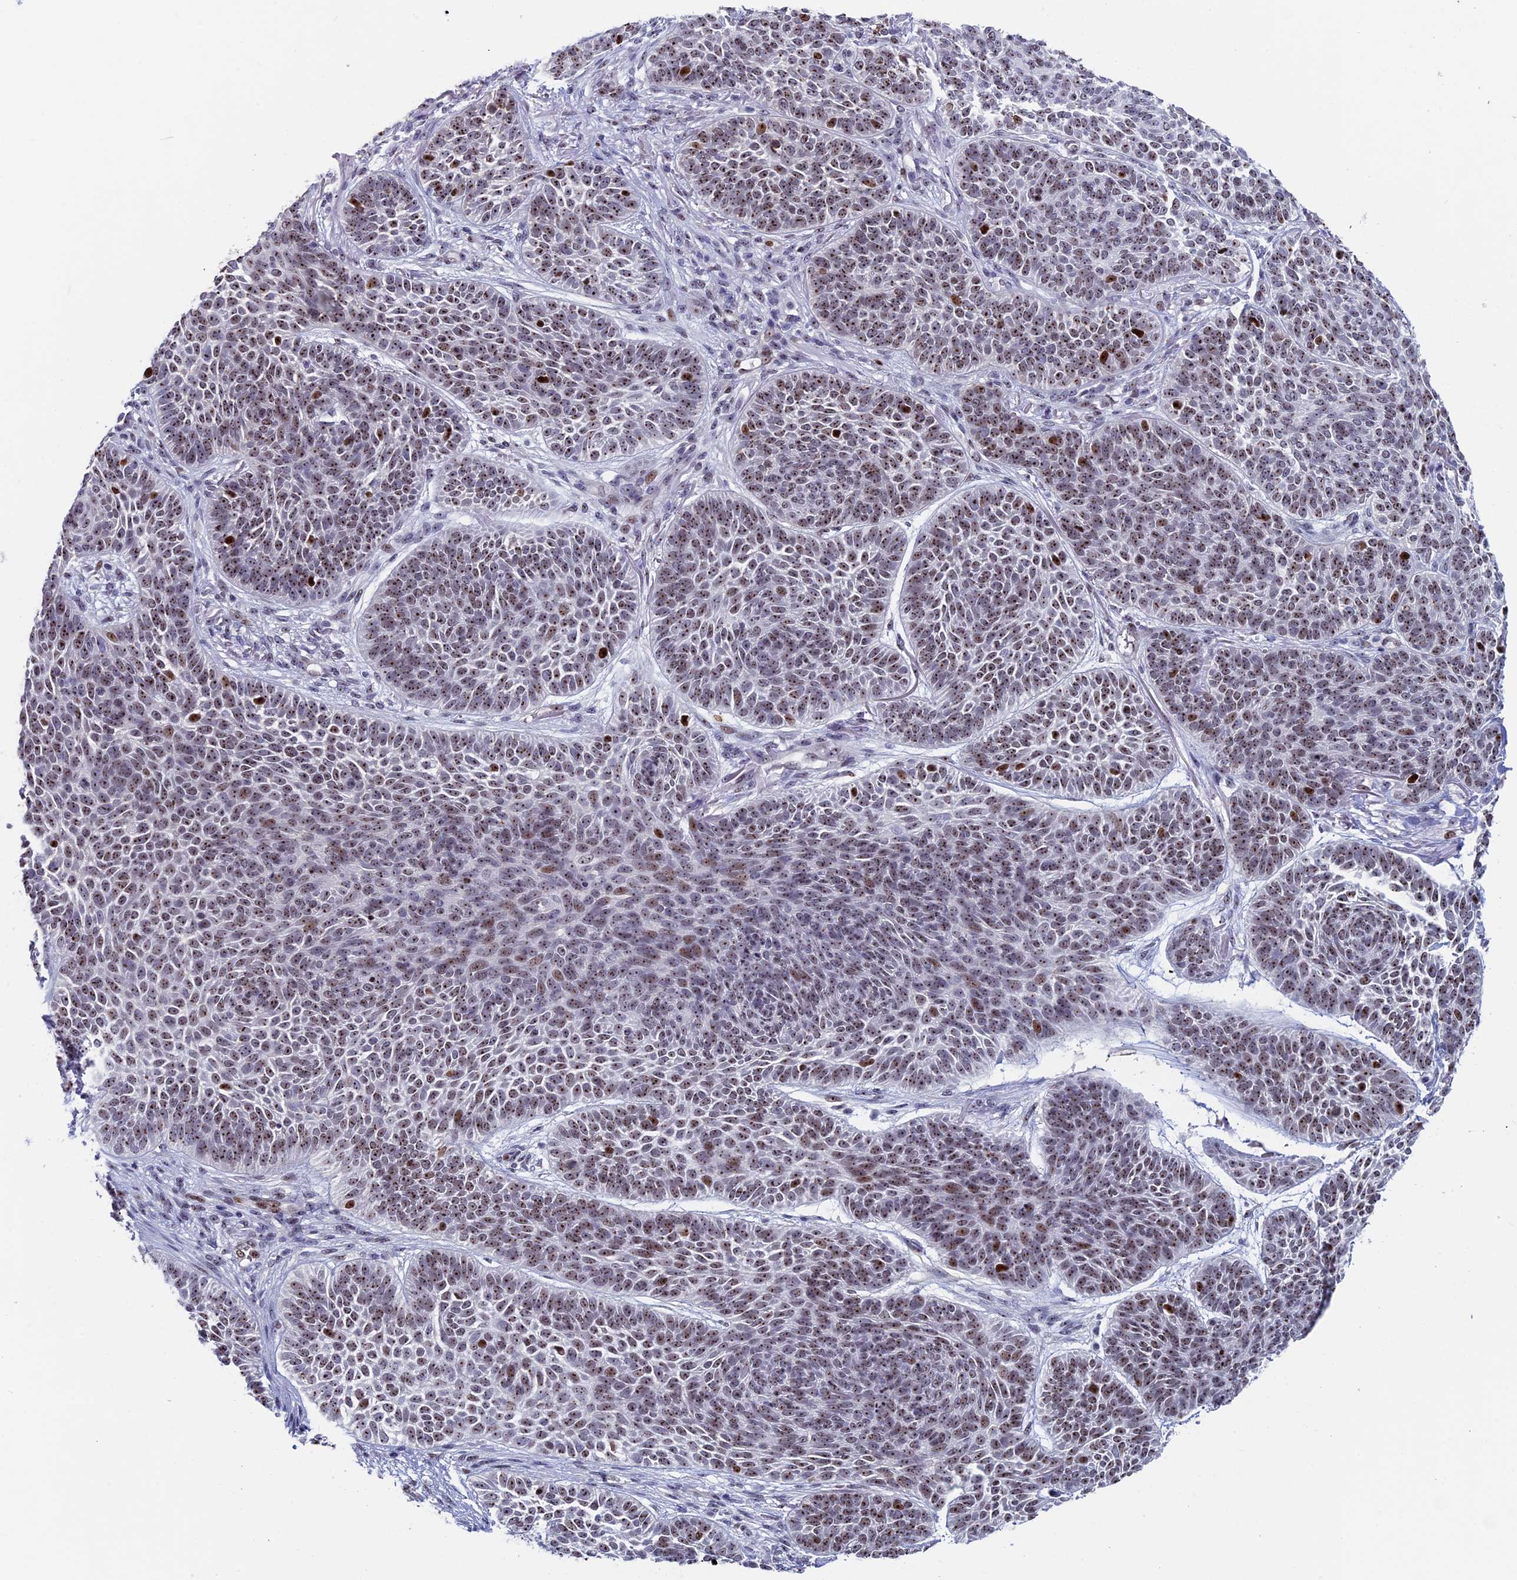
{"staining": {"intensity": "moderate", "quantity": ">75%", "location": "nuclear"}, "tissue": "skin cancer", "cell_type": "Tumor cells", "image_type": "cancer", "snomed": [{"axis": "morphology", "description": "Basal cell carcinoma"}, {"axis": "topography", "description": "Skin"}], "caption": "Protein staining of skin cancer (basal cell carcinoma) tissue reveals moderate nuclear expression in approximately >75% of tumor cells. (DAB (3,3'-diaminobenzidine) = brown stain, brightfield microscopy at high magnification).", "gene": "CCDC86", "patient": {"sex": "male", "age": 85}}